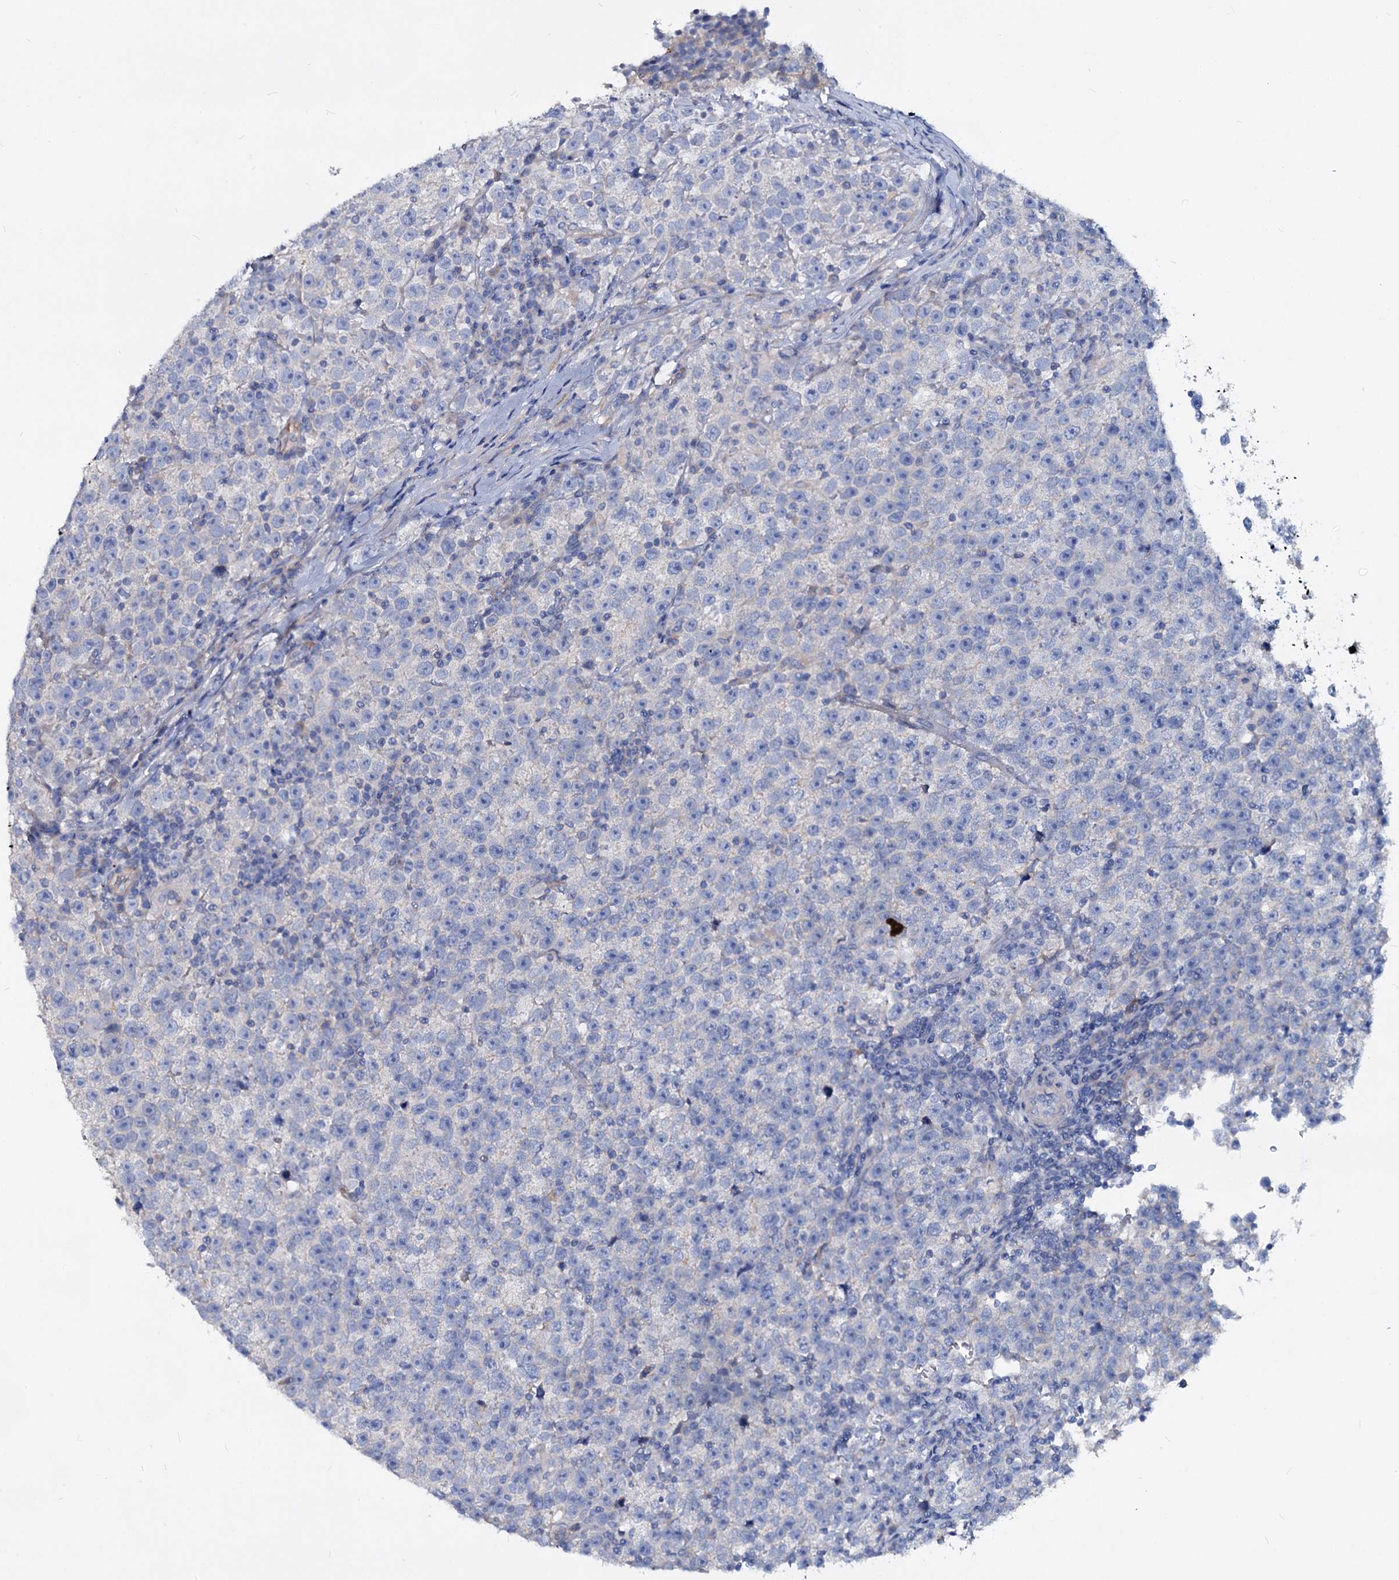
{"staining": {"intensity": "negative", "quantity": "none", "location": "none"}, "tissue": "testis cancer", "cell_type": "Tumor cells", "image_type": "cancer", "snomed": [{"axis": "morphology", "description": "Normal tissue, NOS"}, {"axis": "morphology", "description": "Seminoma, NOS"}, {"axis": "topography", "description": "Testis"}], "caption": "Micrograph shows no significant protein staining in tumor cells of testis cancer. (DAB IHC visualized using brightfield microscopy, high magnification).", "gene": "DYDC2", "patient": {"sex": "male", "age": 43}}